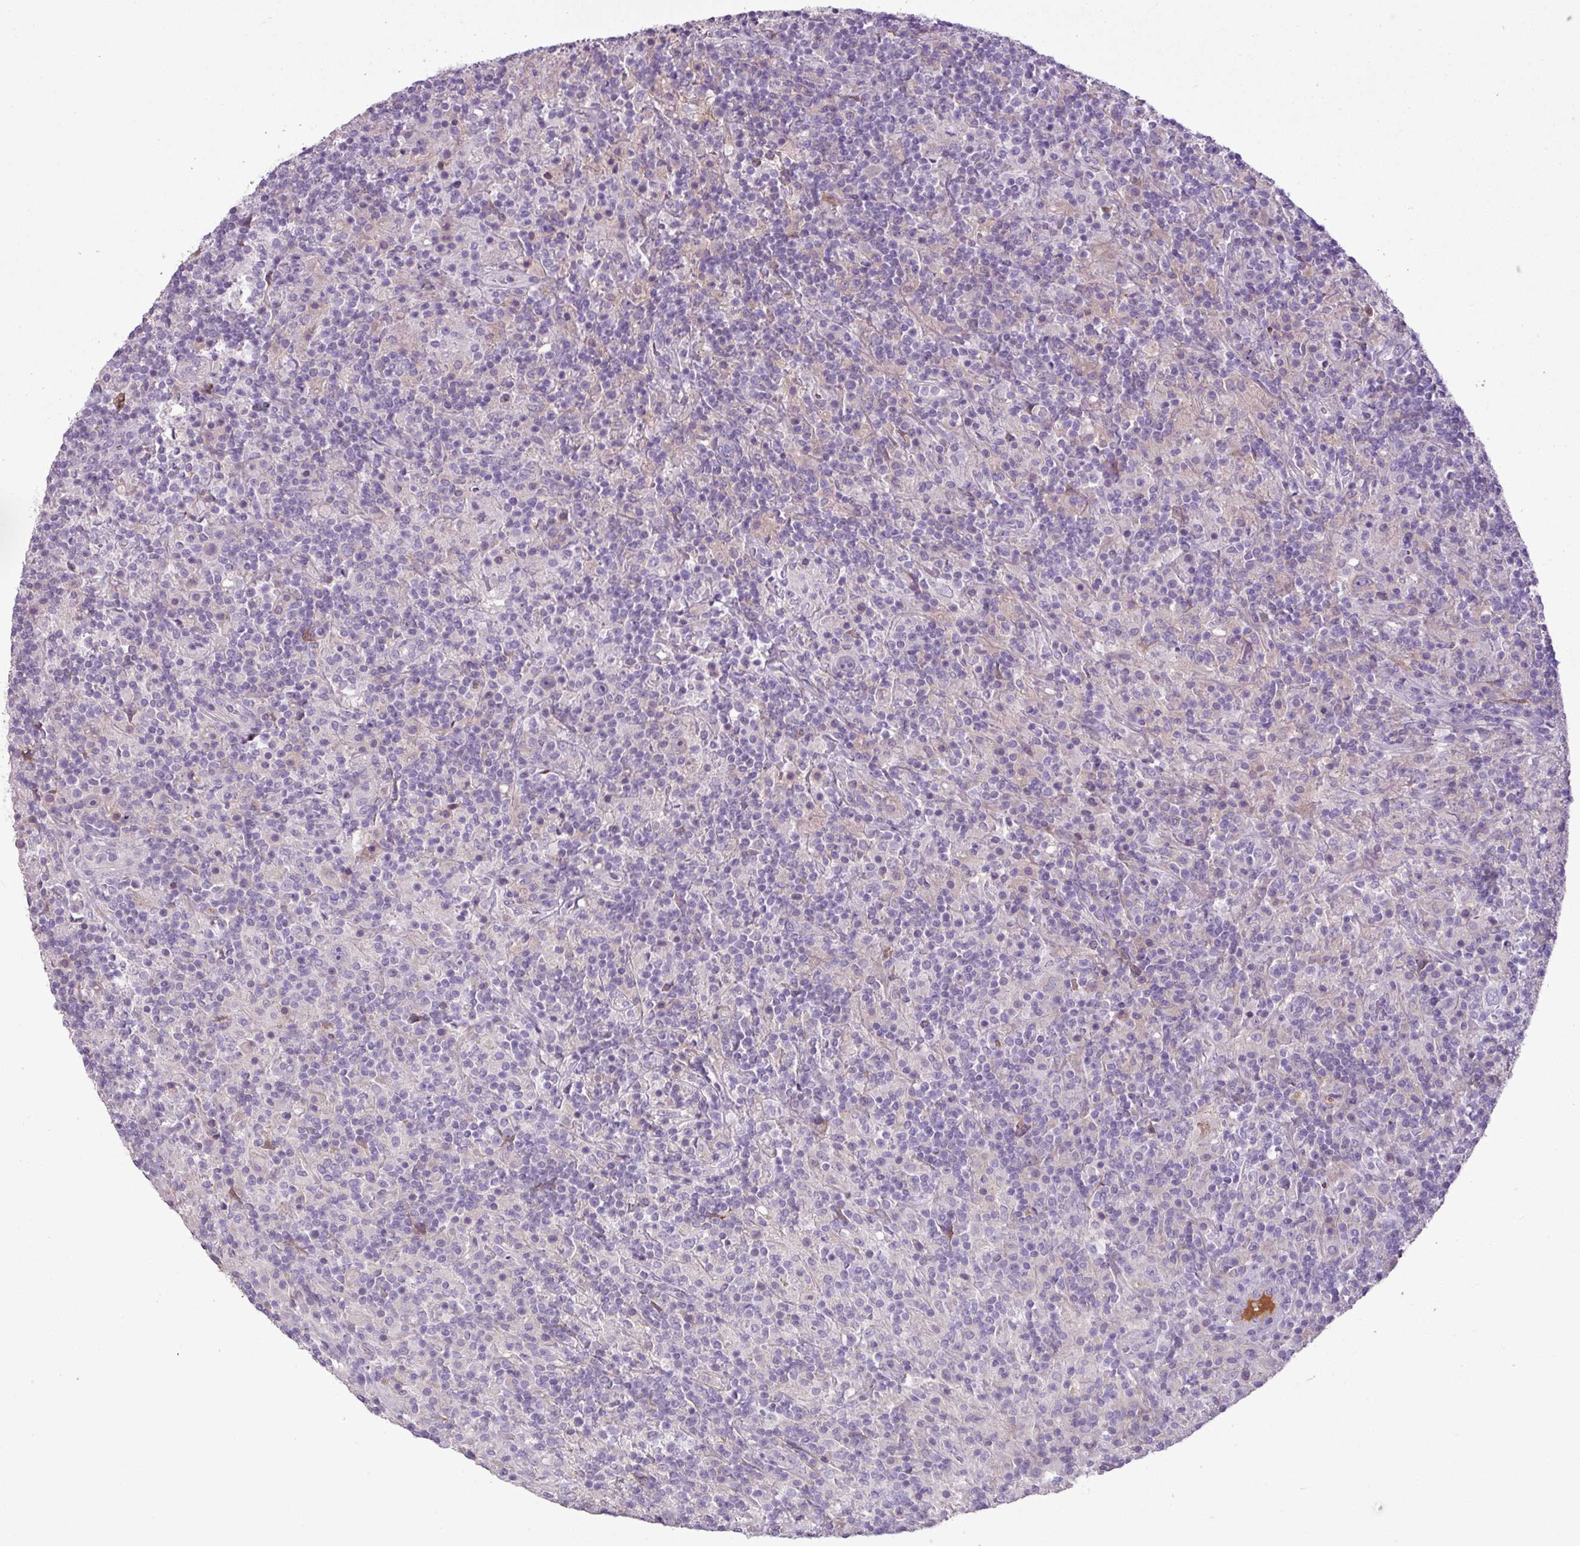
{"staining": {"intensity": "negative", "quantity": "none", "location": "none"}, "tissue": "lymphoma", "cell_type": "Tumor cells", "image_type": "cancer", "snomed": [{"axis": "morphology", "description": "Hodgkin's disease, NOS"}, {"axis": "topography", "description": "Lymph node"}], "caption": "Human Hodgkin's disease stained for a protein using IHC displays no staining in tumor cells.", "gene": "C4B", "patient": {"sex": "male", "age": 70}}